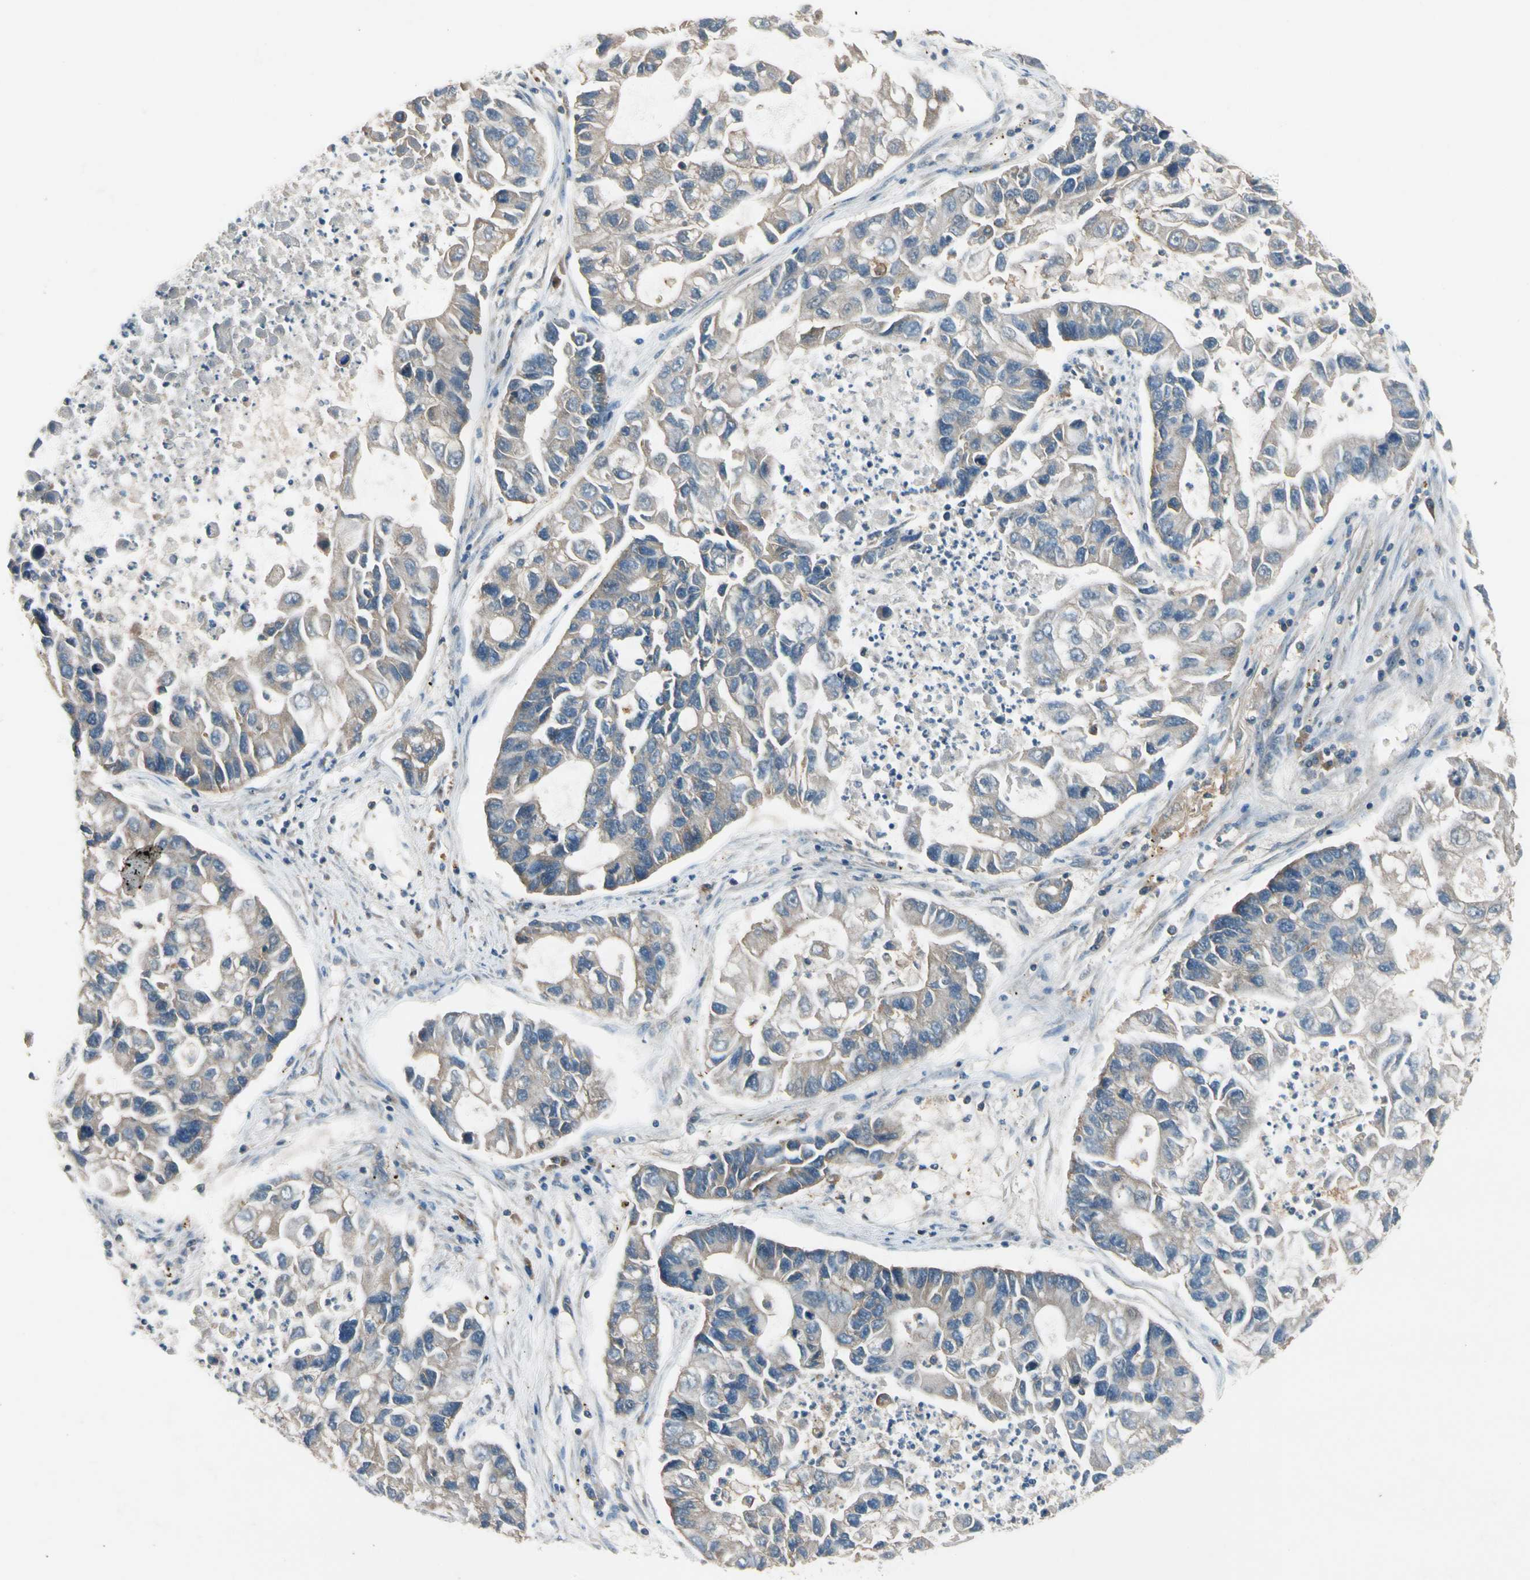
{"staining": {"intensity": "weak", "quantity": "<25%", "location": "cytoplasmic/membranous"}, "tissue": "lung cancer", "cell_type": "Tumor cells", "image_type": "cancer", "snomed": [{"axis": "morphology", "description": "Adenocarcinoma, NOS"}, {"axis": "topography", "description": "Lung"}], "caption": "This image is of adenocarcinoma (lung) stained with immunohistochemistry (IHC) to label a protein in brown with the nuclei are counter-stained blue. There is no staining in tumor cells.", "gene": "MST1R", "patient": {"sex": "female", "age": 51}}